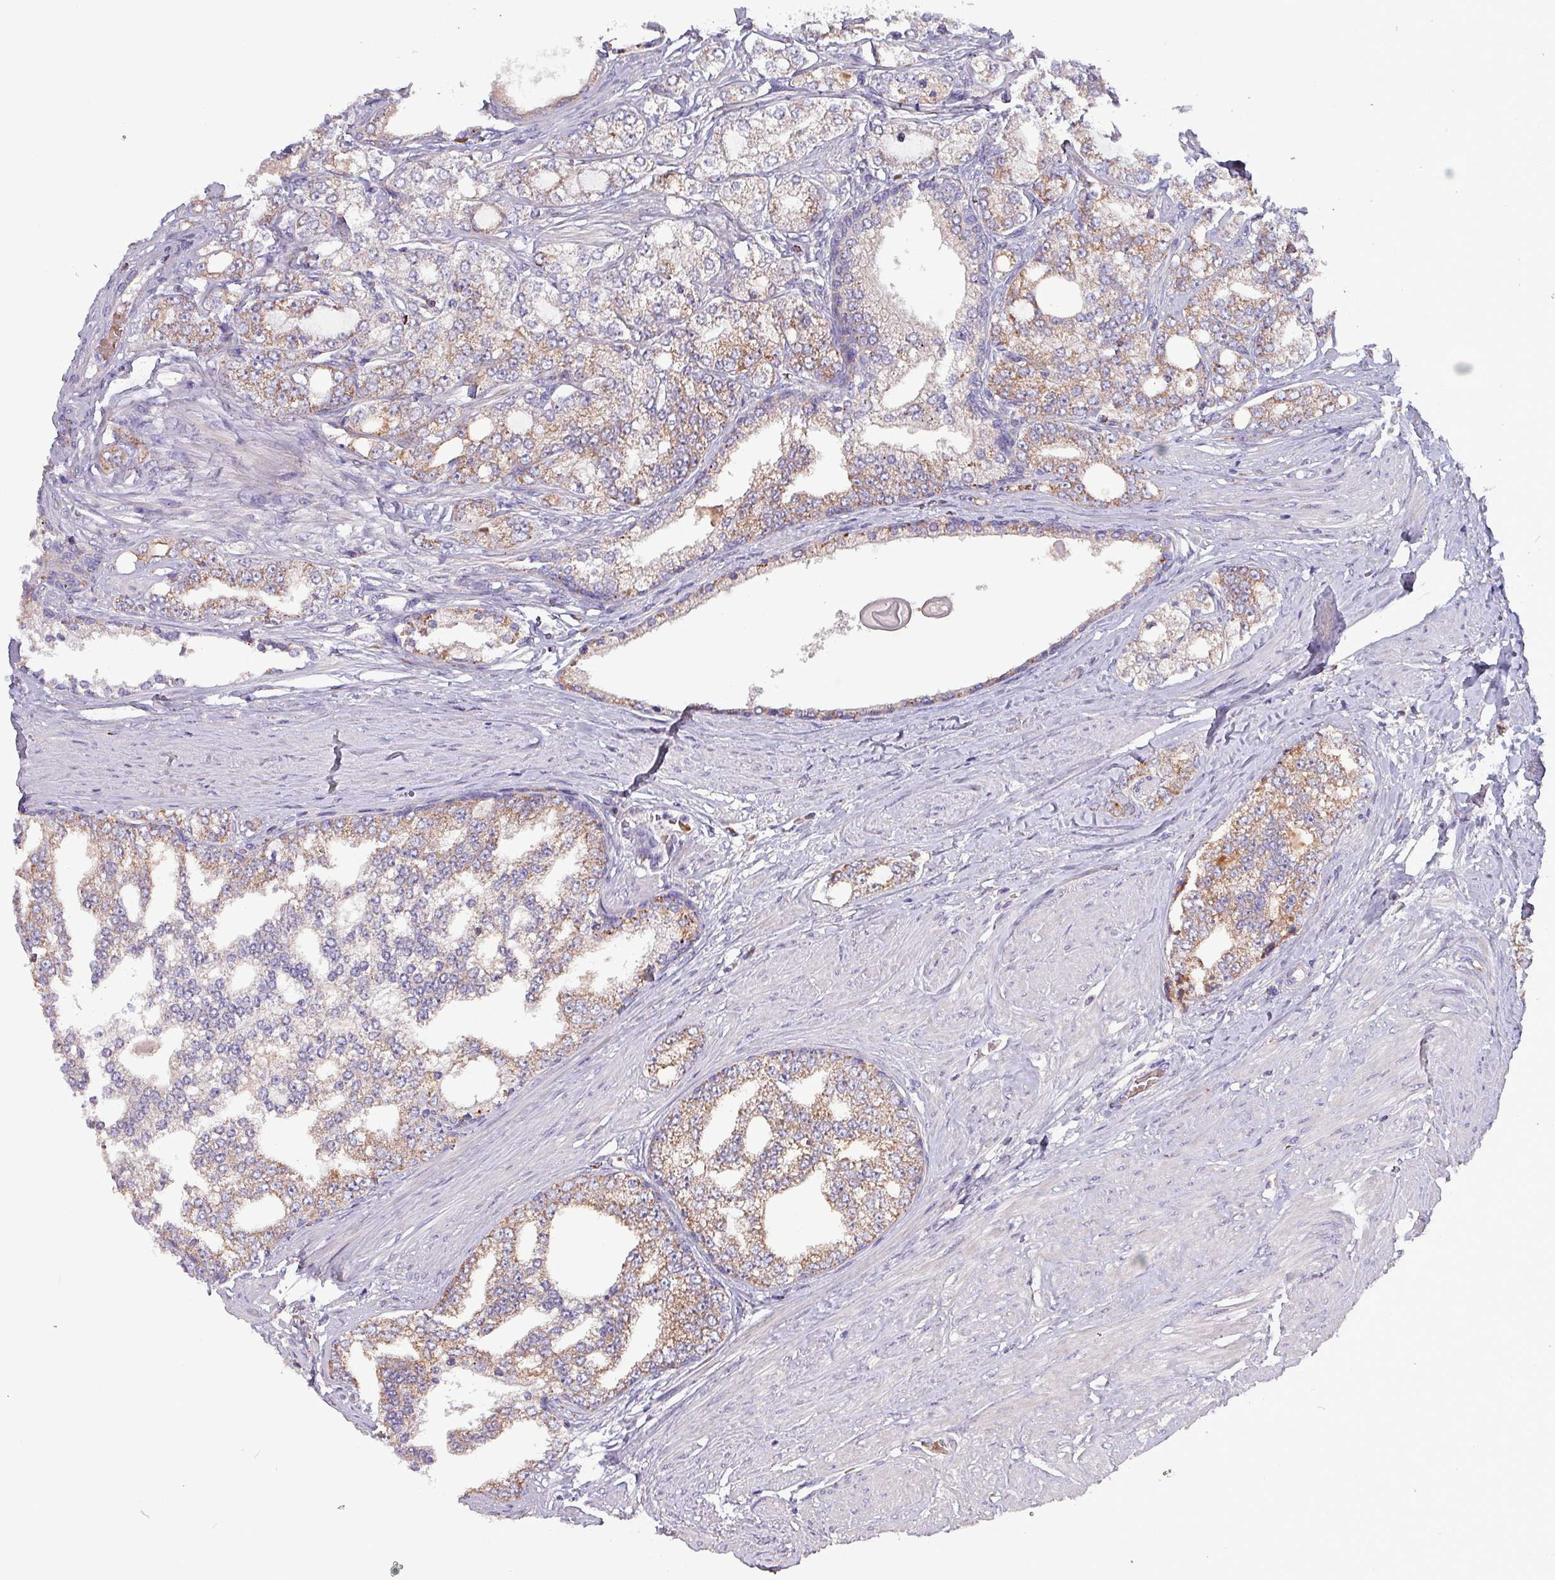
{"staining": {"intensity": "moderate", "quantity": "25%-75%", "location": "cytoplasmic/membranous"}, "tissue": "prostate cancer", "cell_type": "Tumor cells", "image_type": "cancer", "snomed": [{"axis": "morphology", "description": "Adenocarcinoma, High grade"}, {"axis": "topography", "description": "Prostate"}], "caption": "Prostate cancer (high-grade adenocarcinoma) stained with DAB IHC shows medium levels of moderate cytoplasmic/membranous expression in approximately 25%-75% of tumor cells.", "gene": "ZNF322", "patient": {"sex": "male", "age": 64}}